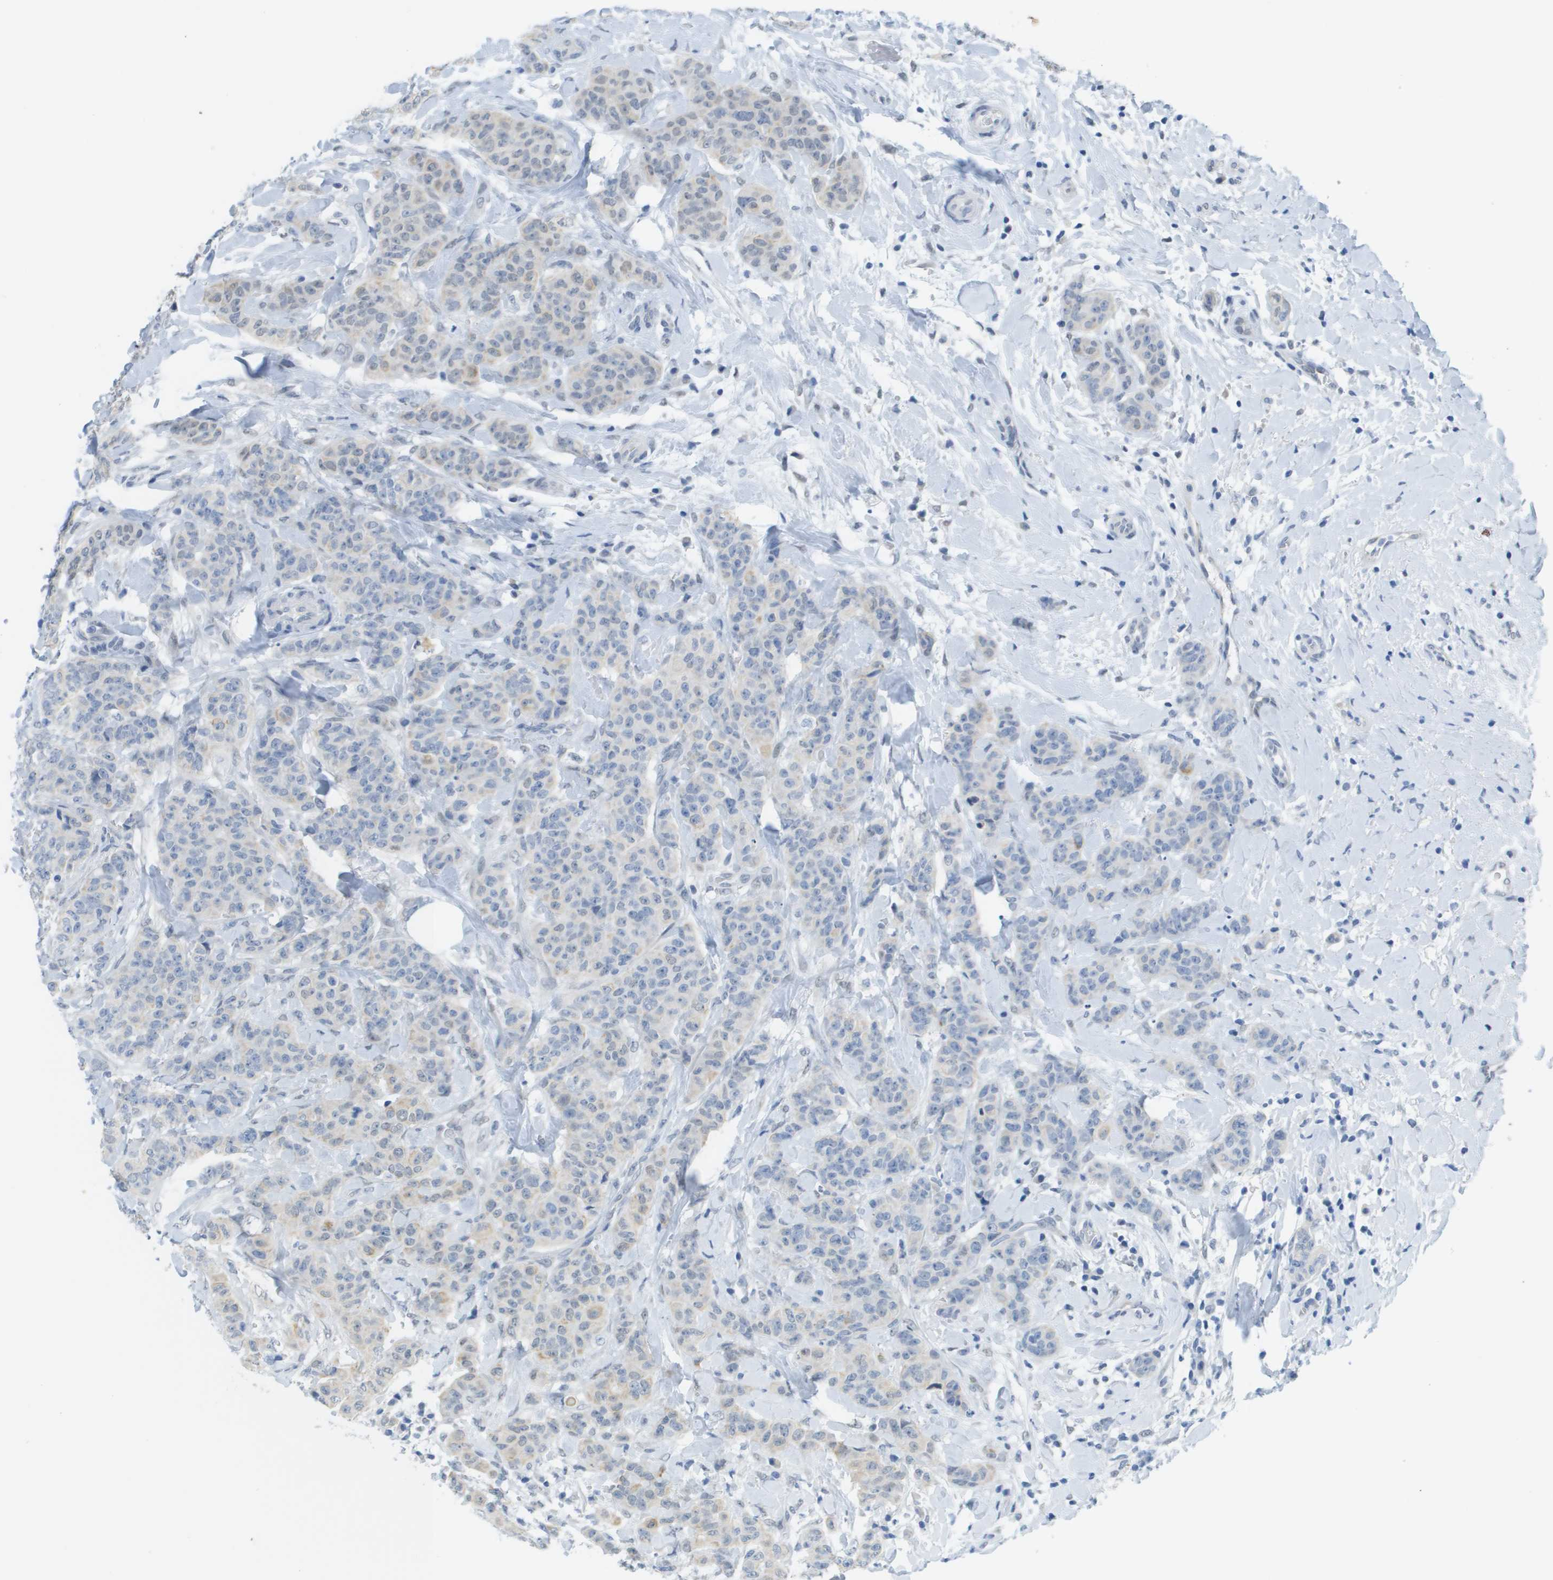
{"staining": {"intensity": "negative", "quantity": "none", "location": "none"}, "tissue": "breast cancer", "cell_type": "Tumor cells", "image_type": "cancer", "snomed": [{"axis": "morphology", "description": "Normal tissue, NOS"}, {"axis": "morphology", "description": "Duct carcinoma"}, {"axis": "topography", "description": "Breast"}], "caption": "Tumor cells show no significant protein positivity in breast cancer (infiltrating ductal carcinoma).", "gene": "ARID1B", "patient": {"sex": "female", "age": 40}}